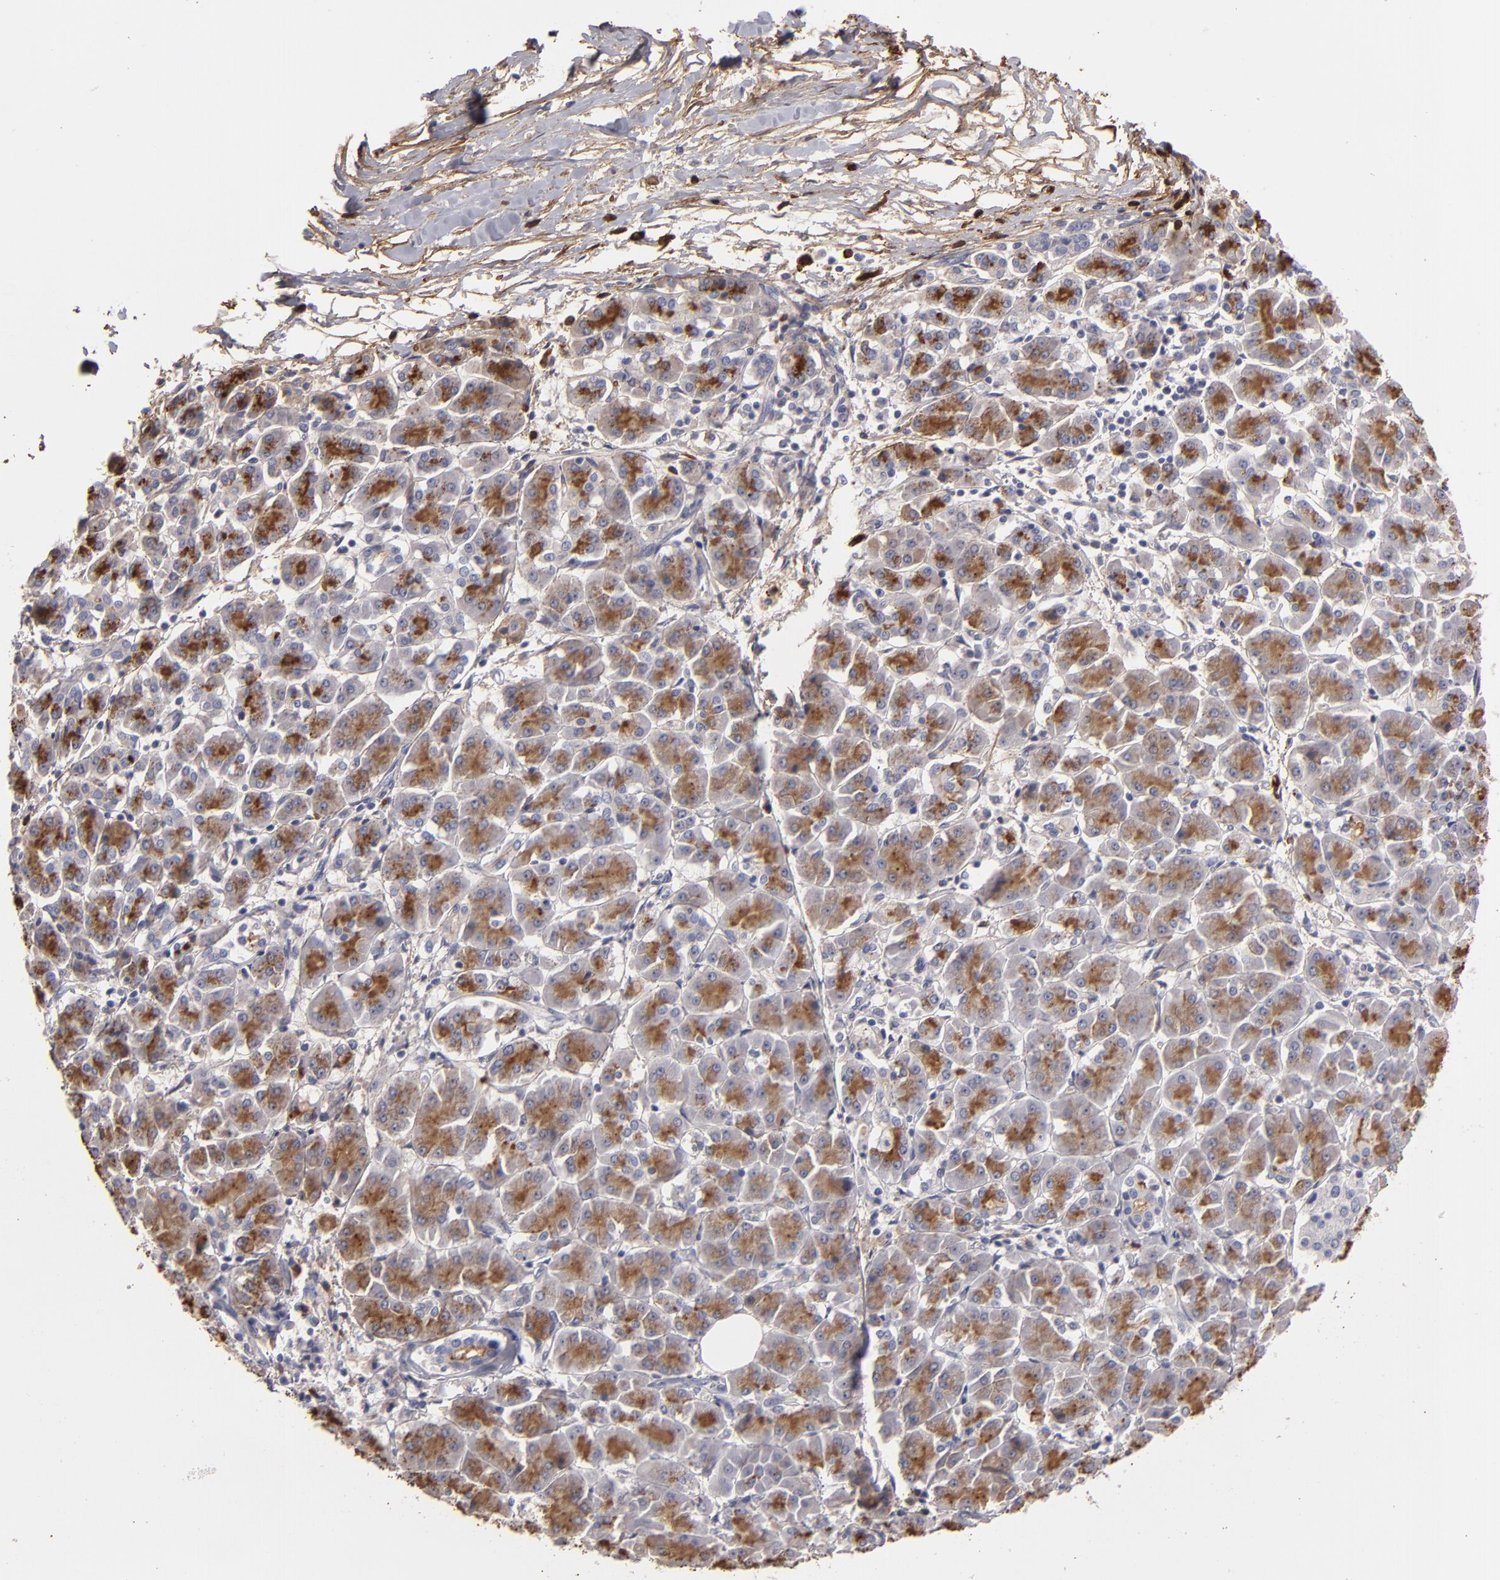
{"staining": {"intensity": "moderate", "quantity": "<25%", "location": "cytoplasmic/membranous"}, "tissue": "pancreatic cancer", "cell_type": "Tumor cells", "image_type": "cancer", "snomed": [{"axis": "morphology", "description": "Adenocarcinoma, NOS"}, {"axis": "topography", "description": "Pancreas"}], "caption": "IHC (DAB (3,3'-diaminobenzidine)) staining of pancreatic cancer reveals moderate cytoplasmic/membranous protein positivity in about <25% of tumor cells. (DAB IHC, brown staining for protein, blue staining for nuclei).", "gene": "FBLN1", "patient": {"sex": "female", "age": 57}}